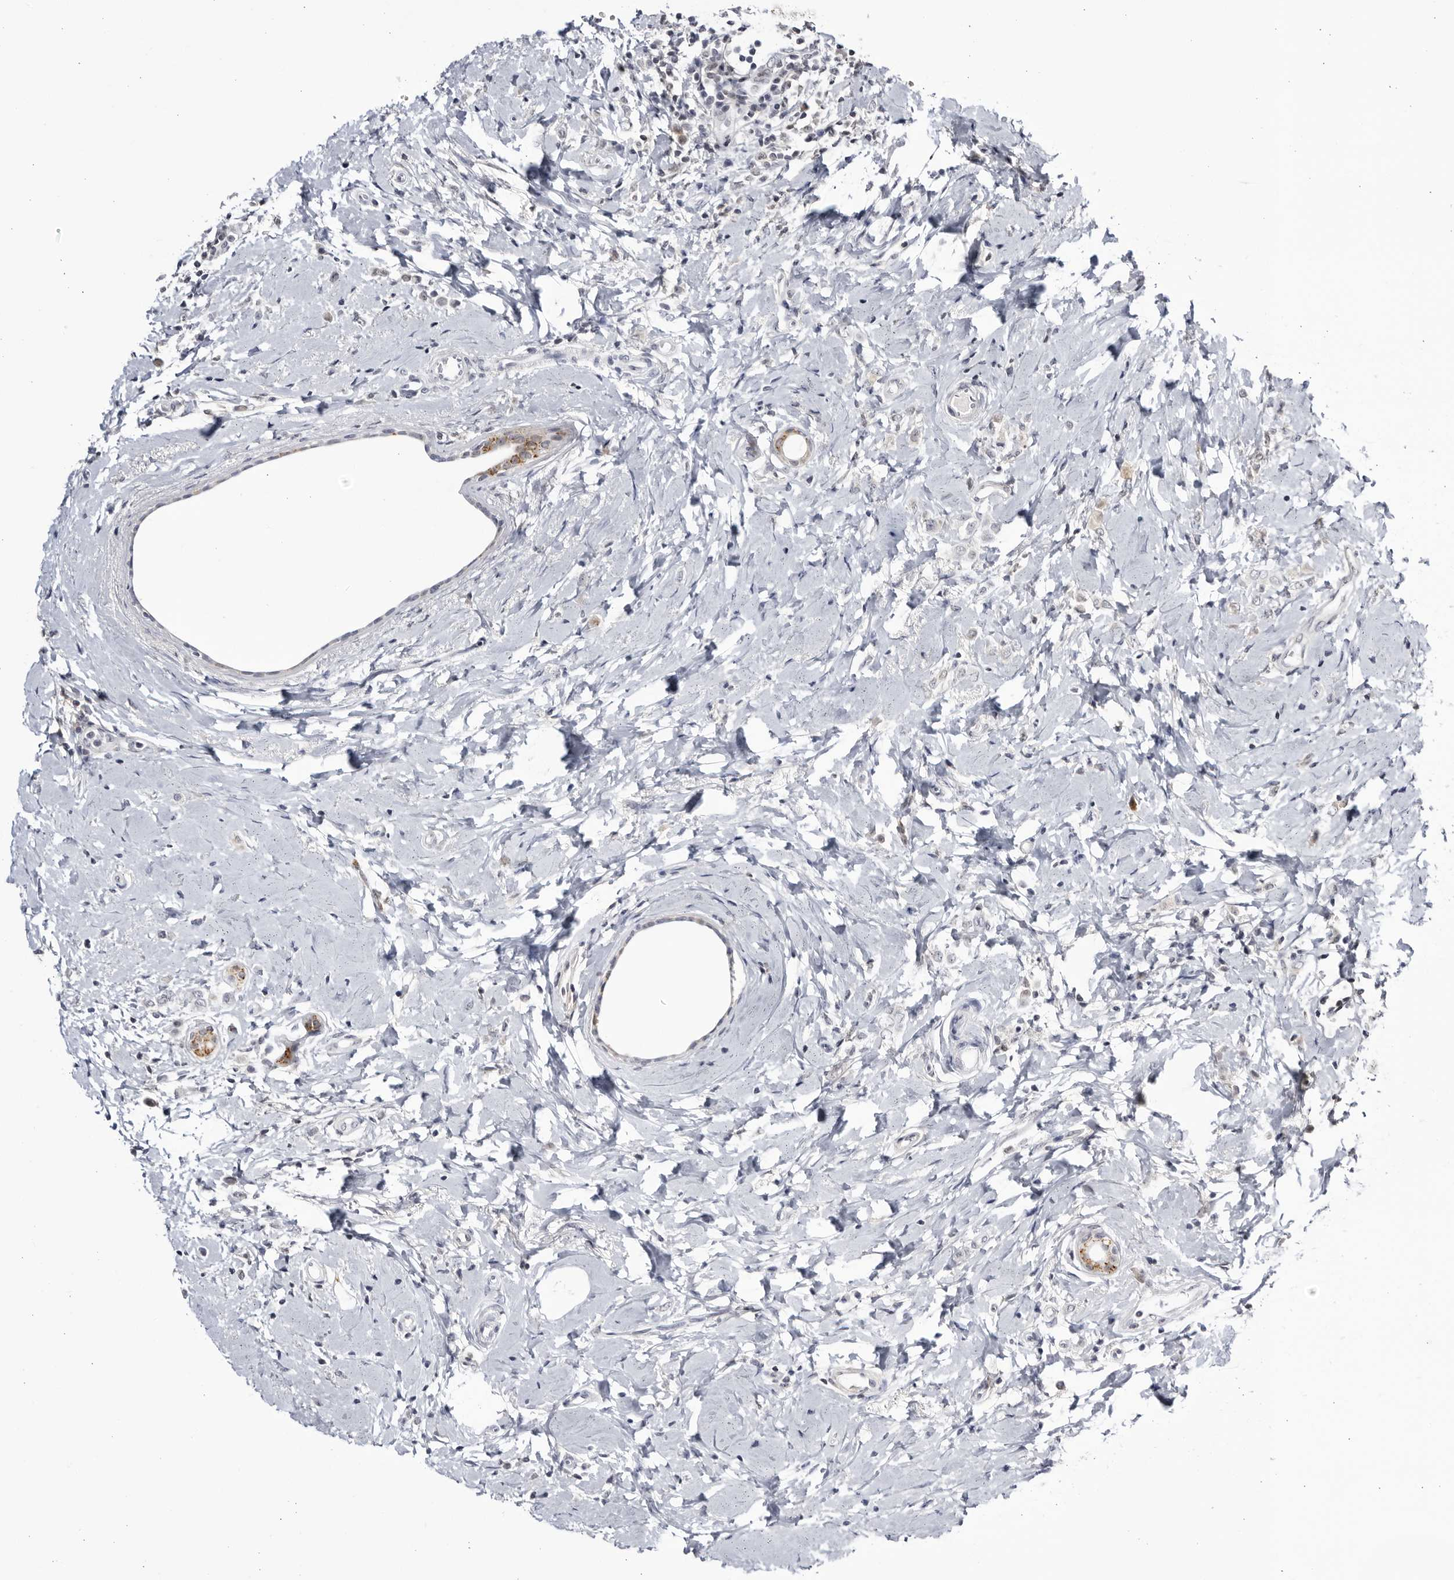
{"staining": {"intensity": "negative", "quantity": "none", "location": "none"}, "tissue": "breast cancer", "cell_type": "Tumor cells", "image_type": "cancer", "snomed": [{"axis": "morphology", "description": "Lobular carcinoma"}, {"axis": "topography", "description": "Breast"}], "caption": "This is an immunohistochemistry (IHC) image of lobular carcinoma (breast). There is no expression in tumor cells.", "gene": "CNBD1", "patient": {"sex": "female", "age": 47}}